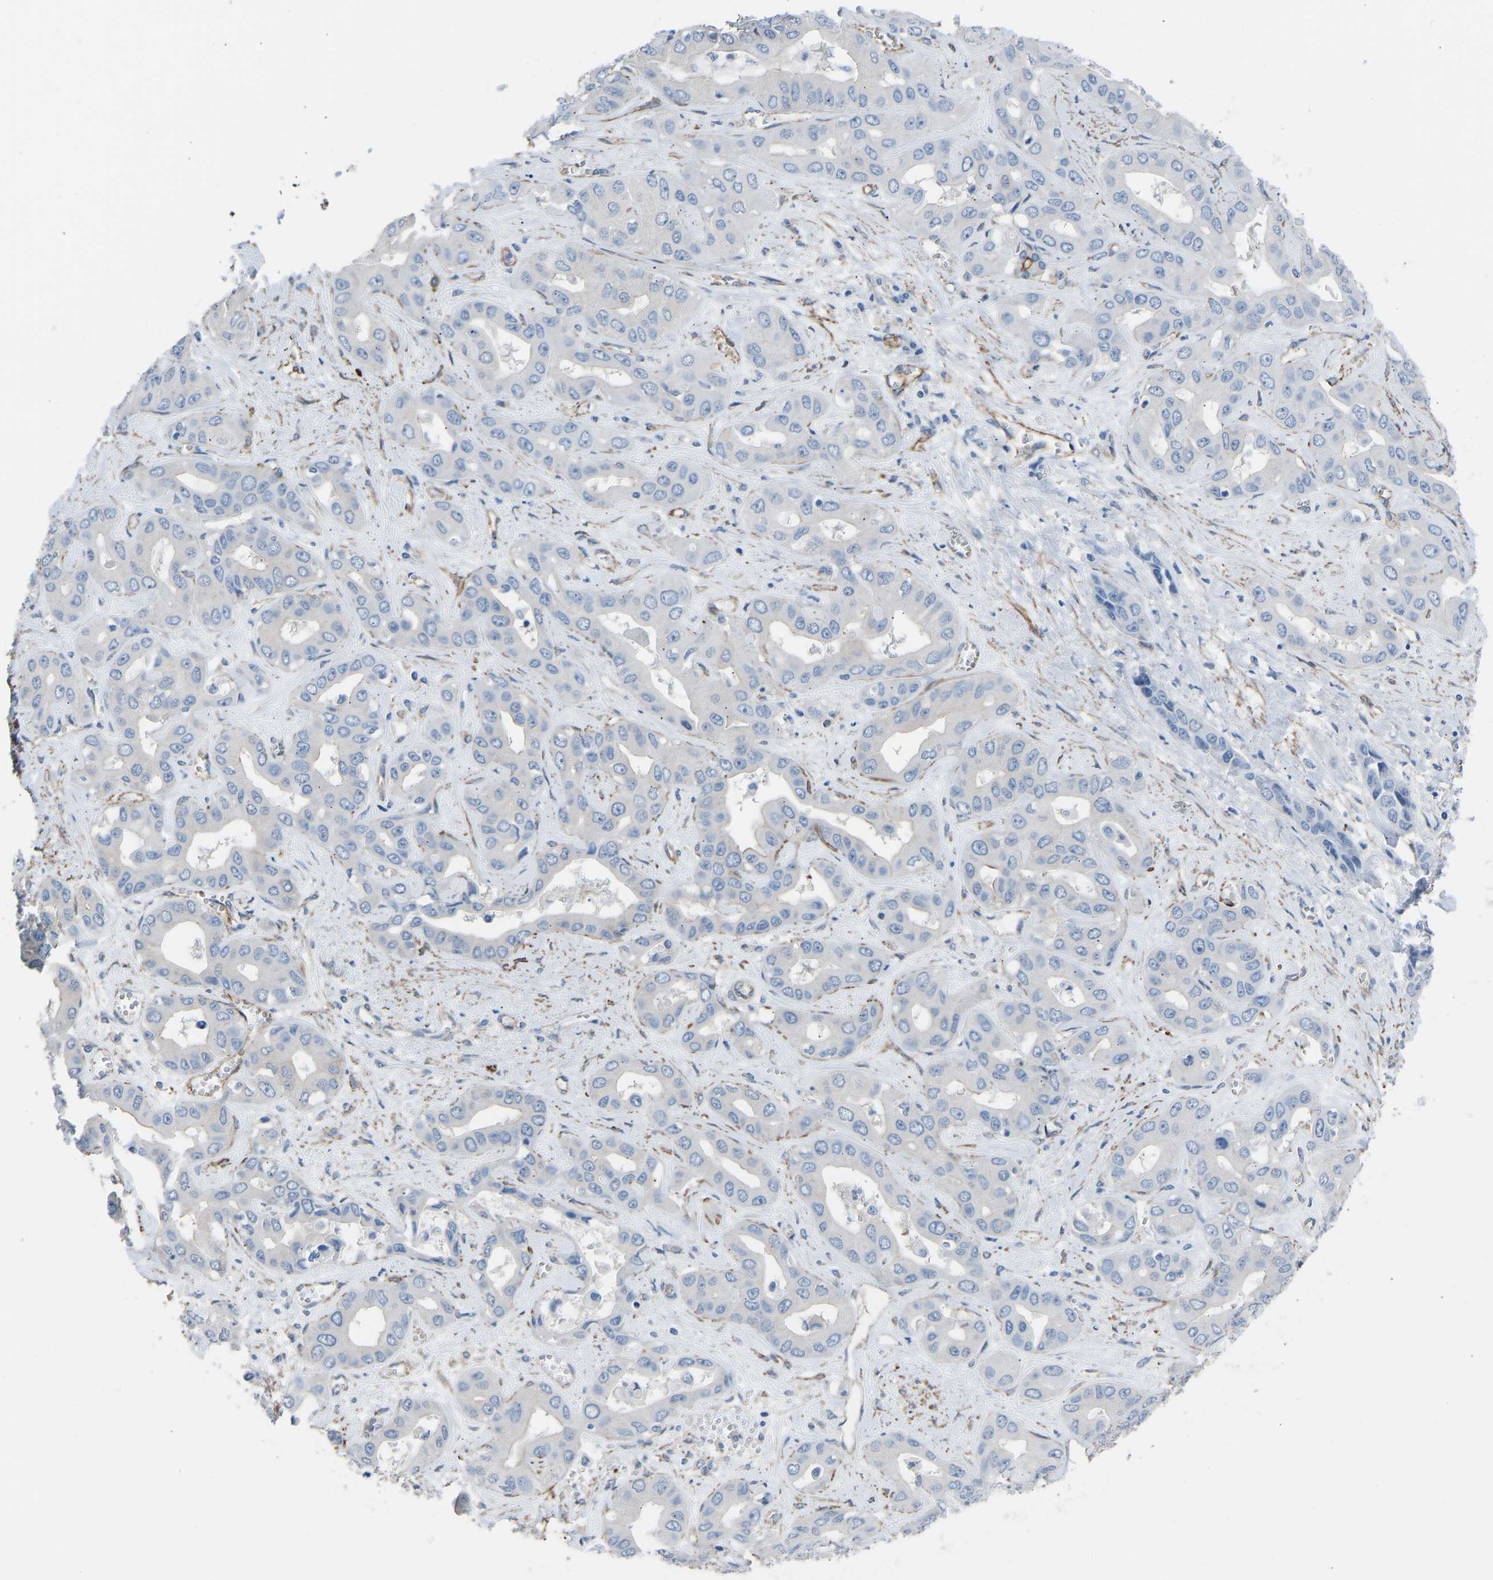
{"staining": {"intensity": "moderate", "quantity": "<25%", "location": "cytoplasmic/membranous"}, "tissue": "liver cancer", "cell_type": "Tumor cells", "image_type": "cancer", "snomed": [{"axis": "morphology", "description": "Cholangiocarcinoma"}, {"axis": "topography", "description": "Liver"}], "caption": "IHC histopathology image of cholangiocarcinoma (liver) stained for a protein (brown), which demonstrates low levels of moderate cytoplasmic/membranous positivity in about <25% of tumor cells.", "gene": "MYH10", "patient": {"sex": "female", "age": 52}}